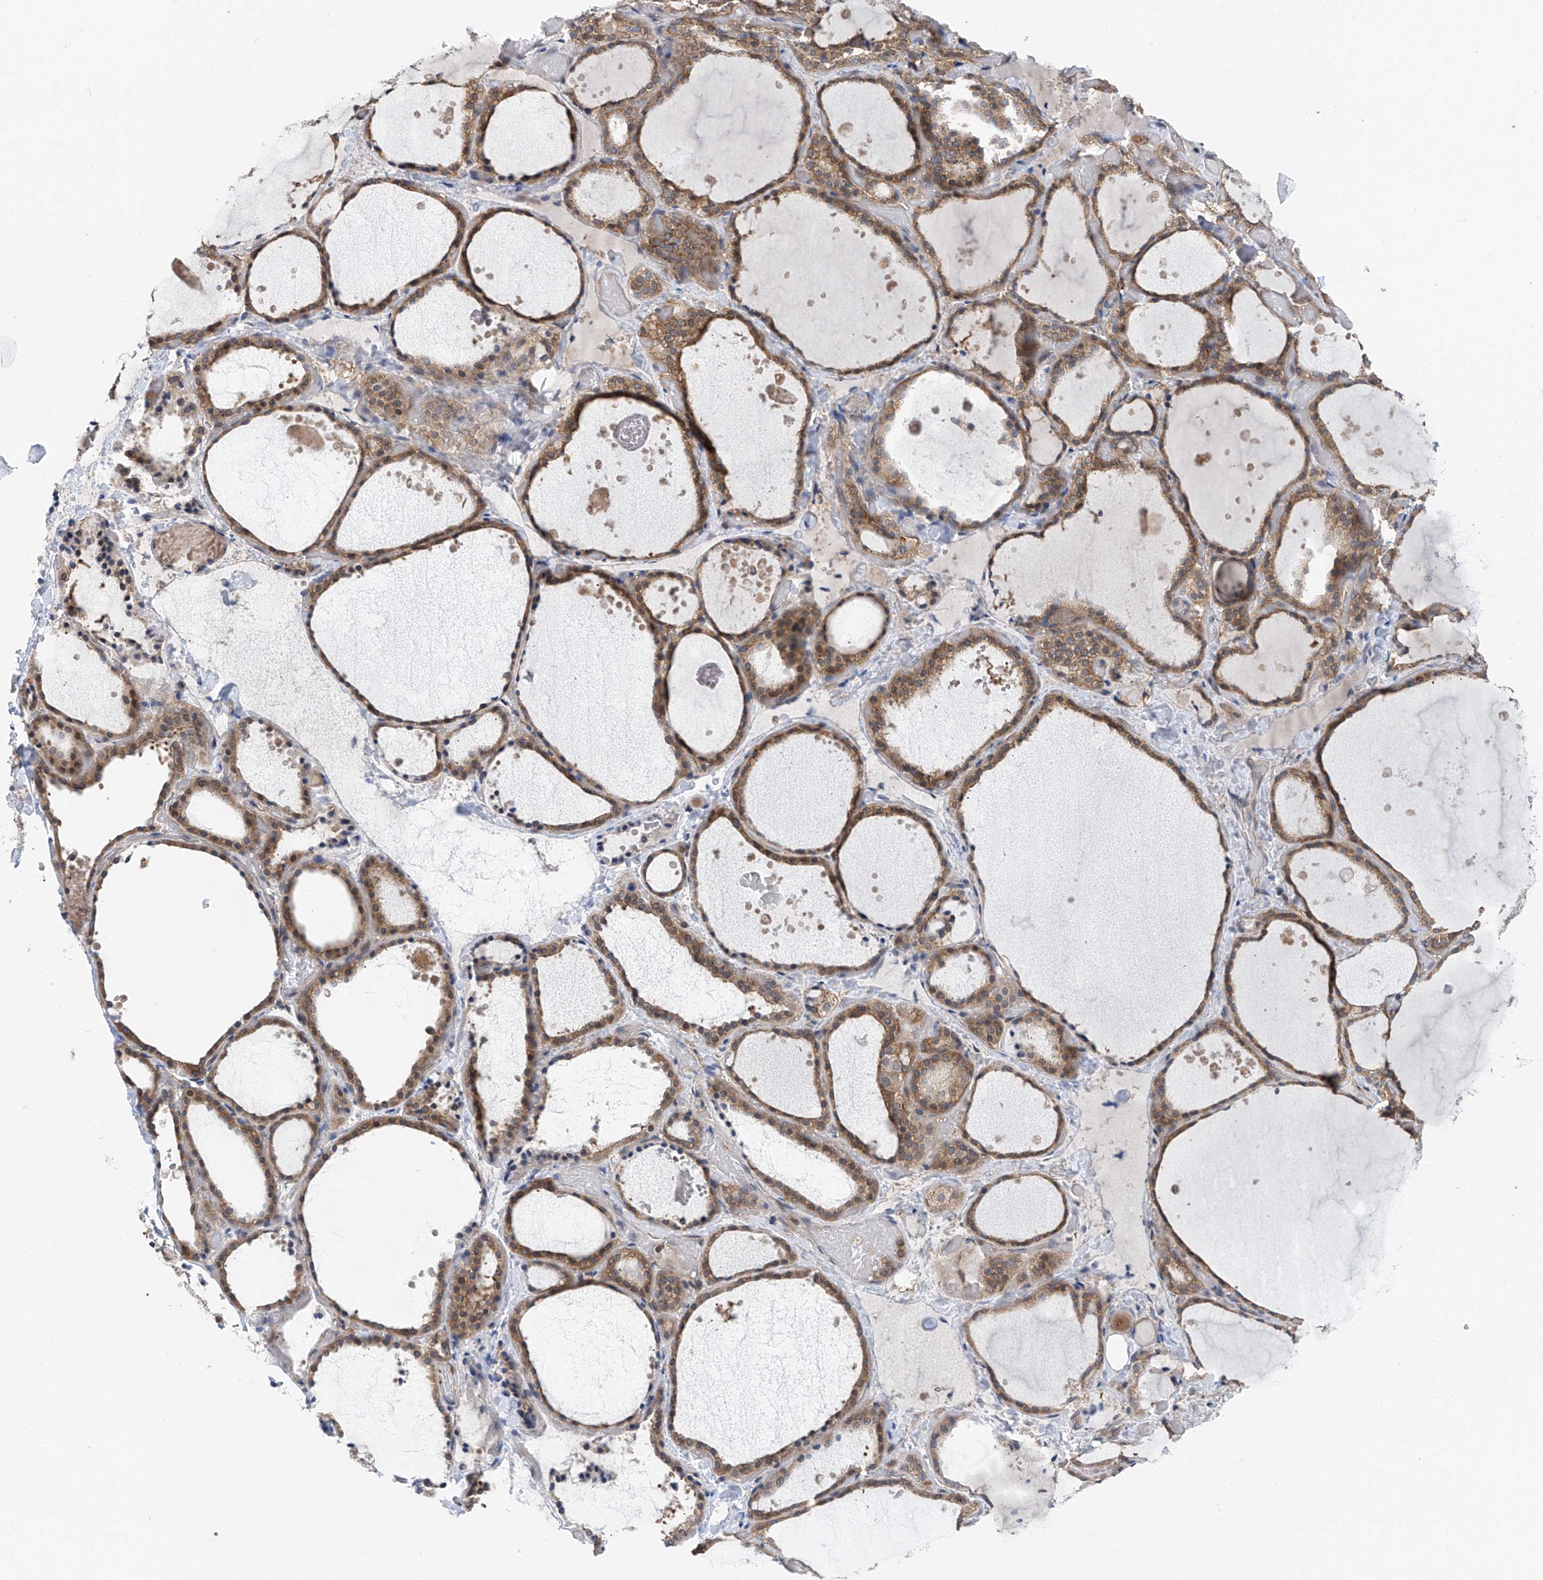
{"staining": {"intensity": "moderate", "quantity": ">75%", "location": "cytoplasmic/membranous"}, "tissue": "thyroid gland", "cell_type": "Glandular cells", "image_type": "normal", "snomed": [{"axis": "morphology", "description": "Normal tissue, NOS"}, {"axis": "topography", "description": "Thyroid gland"}], "caption": "DAB immunohistochemical staining of normal human thyroid gland exhibits moderate cytoplasmic/membranous protein expression in about >75% of glandular cells.", "gene": "CHPF", "patient": {"sex": "female", "age": 44}}